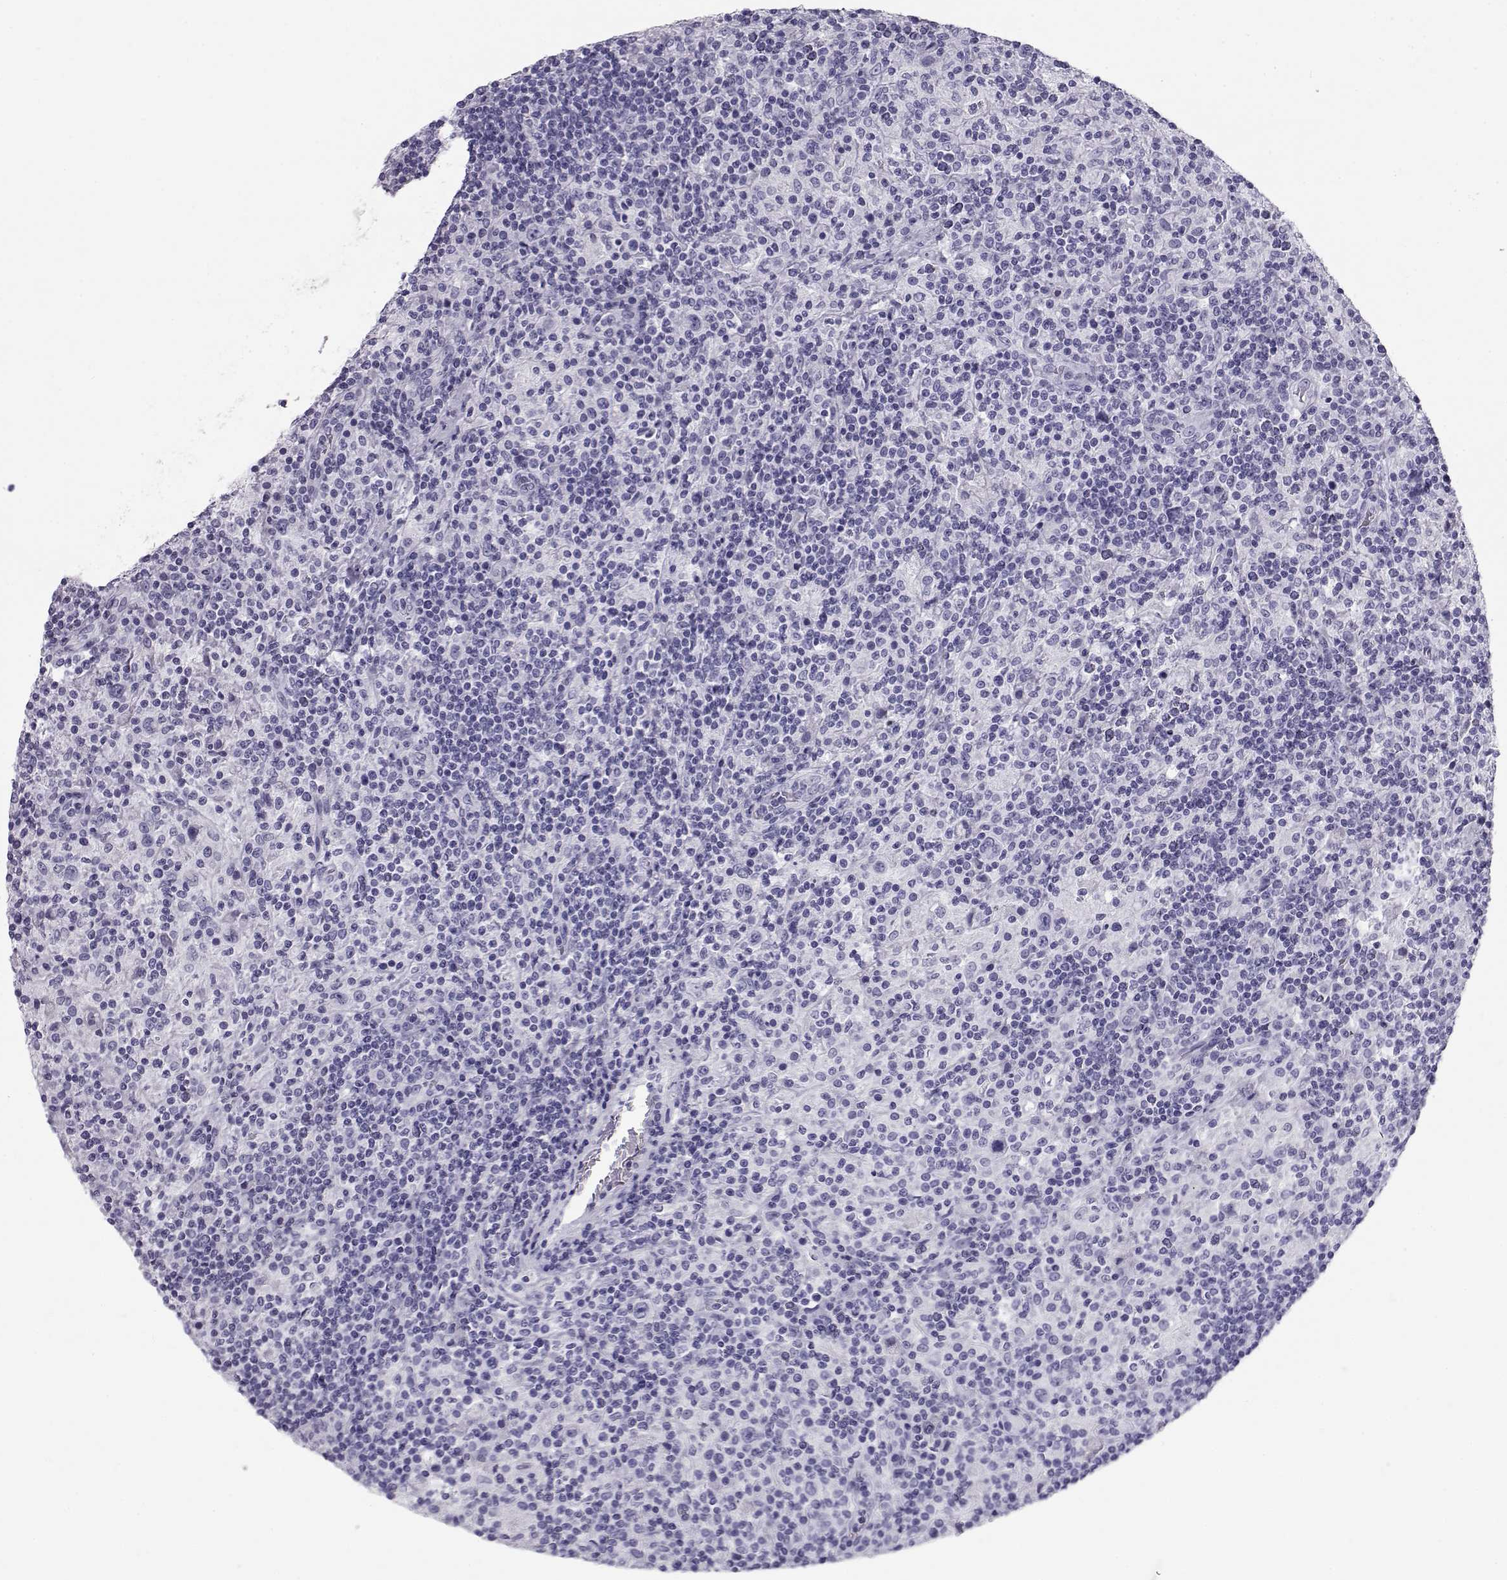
{"staining": {"intensity": "negative", "quantity": "none", "location": "none"}, "tissue": "lymphoma", "cell_type": "Tumor cells", "image_type": "cancer", "snomed": [{"axis": "morphology", "description": "Hodgkin's disease, NOS"}, {"axis": "topography", "description": "Lymph node"}], "caption": "Immunohistochemistry of Hodgkin's disease demonstrates no positivity in tumor cells.", "gene": "RD3", "patient": {"sex": "male", "age": 70}}